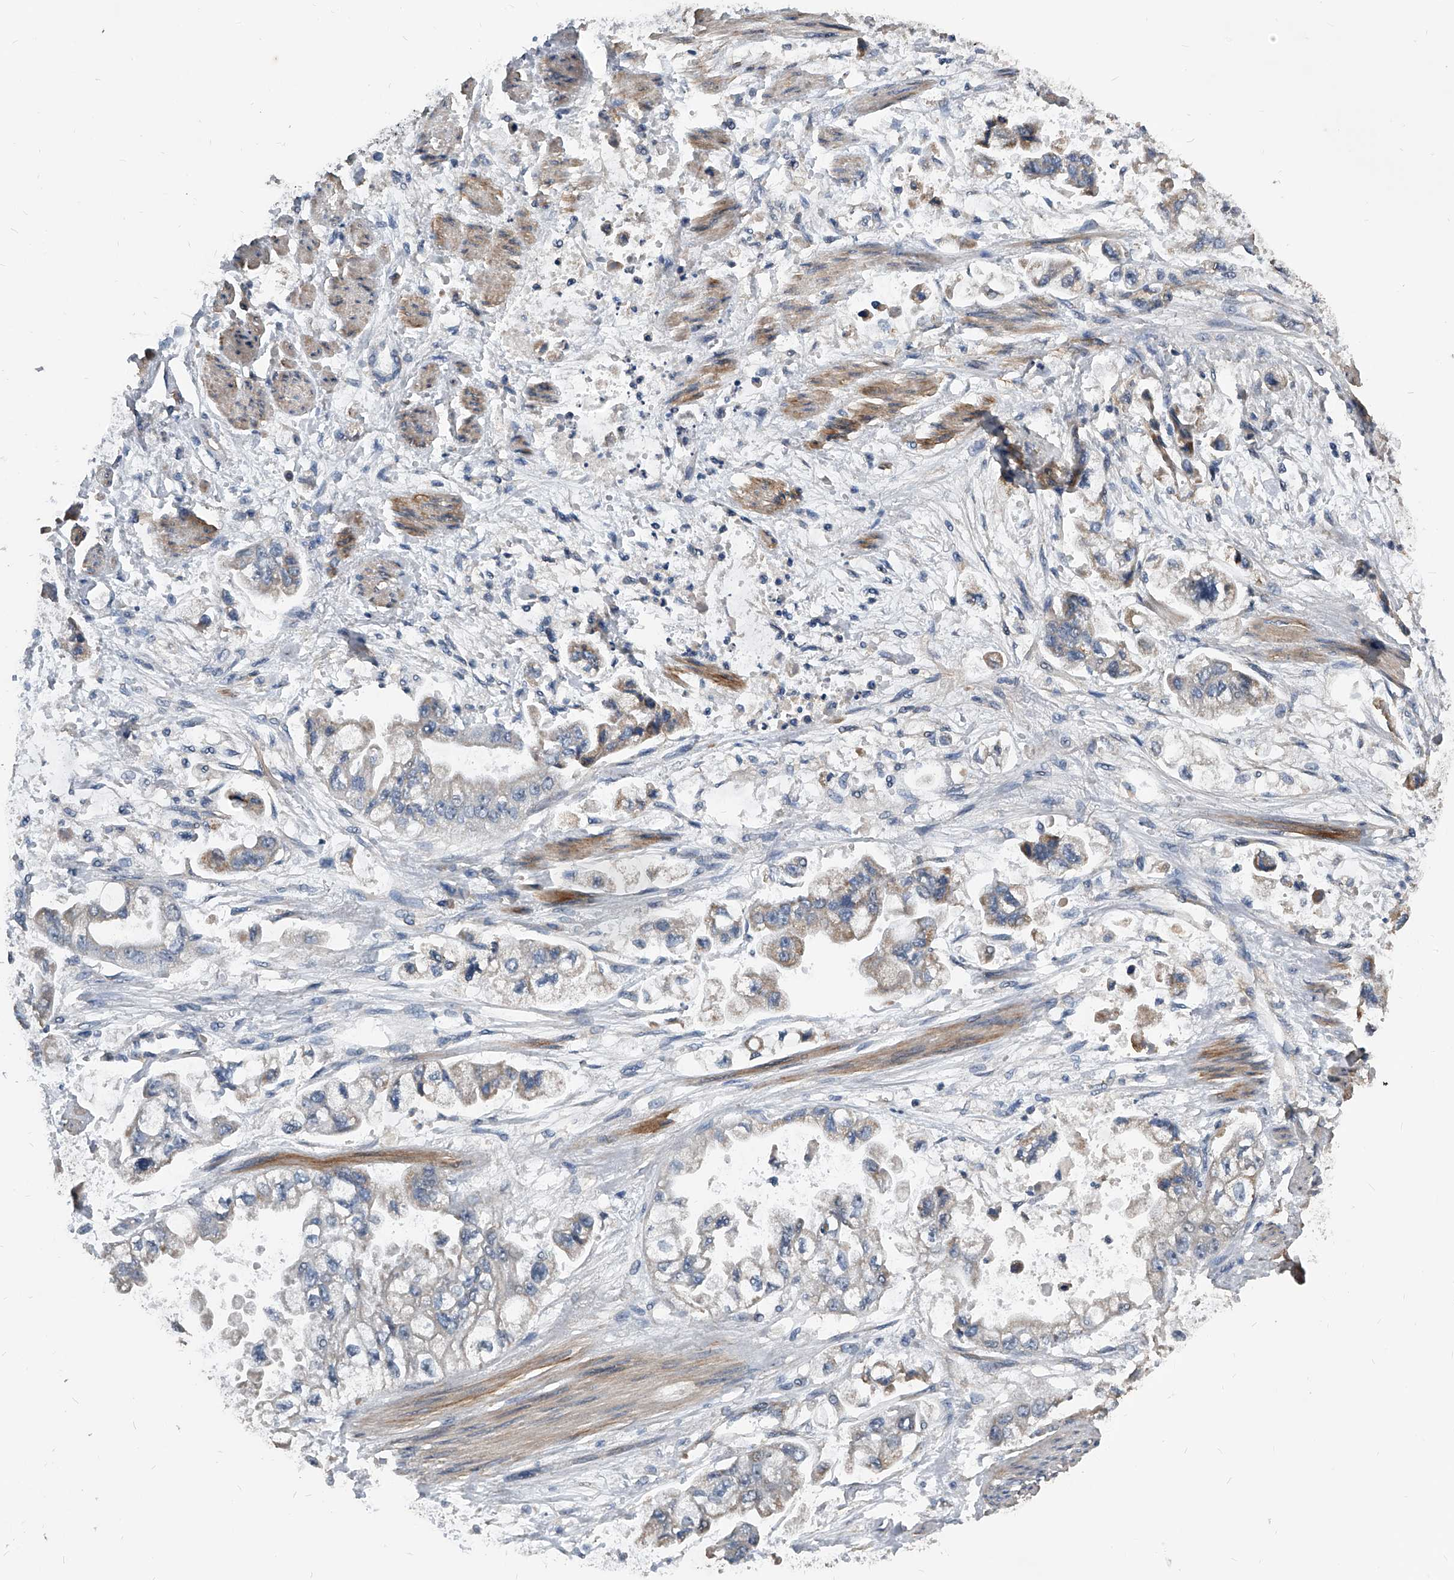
{"staining": {"intensity": "weak", "quantity": "<25%", "location": "cytoplasmic/membranous"}, "tissue": "stomach cancer", "cell_type": "Tumor cells", "image_type": "cancer", "snomed": [{"axis": "morphology", "description": "Adenocarcinoma, NOS"}, {"axis": "topography", "description": "Stomach"}], "caption": "High magnification brightfield microscopy of stomach cancer (adenocarcinoma) stained with DAB (brown) and counterstained with hematoxylin (blue): tumor cells show no significant expression. (DAB (3,3'-diaminobenzidine) IHC visualized using brightfield microscopy, high magnification).", "gene": "PHACTR1", "patient": {"sex": "male", "age": 62}}